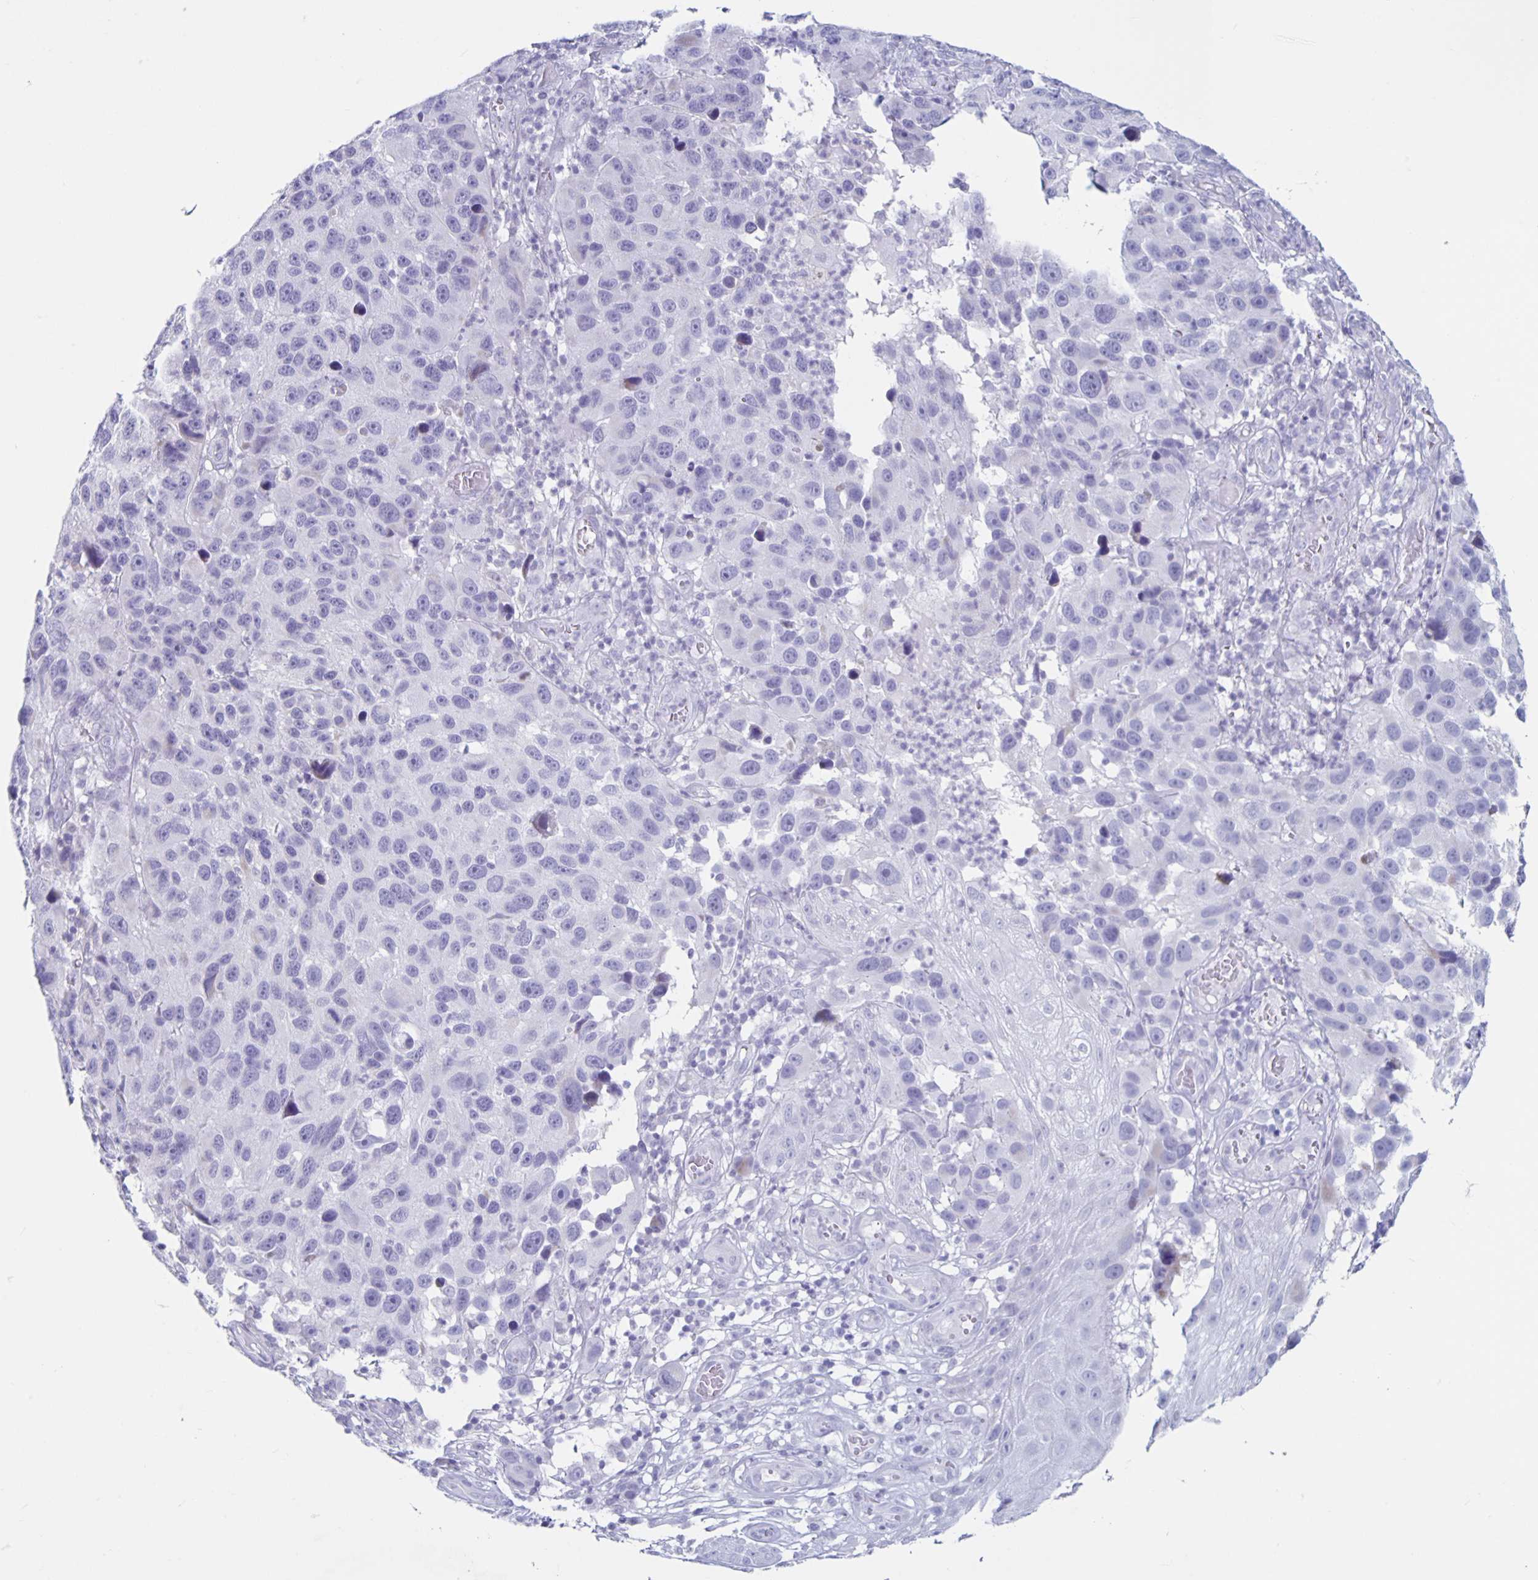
{"staining": {"intensity": "negative", "quantity": "none", "location": "none"}, "tissue": "melanoma", "cell_type": "Tumor cells", "image_type": "cancer", "snomed": [{"axis": "morphology", "description": "Malignant melanoma, NOS"}, {"axis": "topography", "description": "Skin"}], "caption": "A histopathology image of human melanoma is negative for staining in tumor cells.", "gene": "CT45A5", "patient": {"sex": "male", "age": 53}}